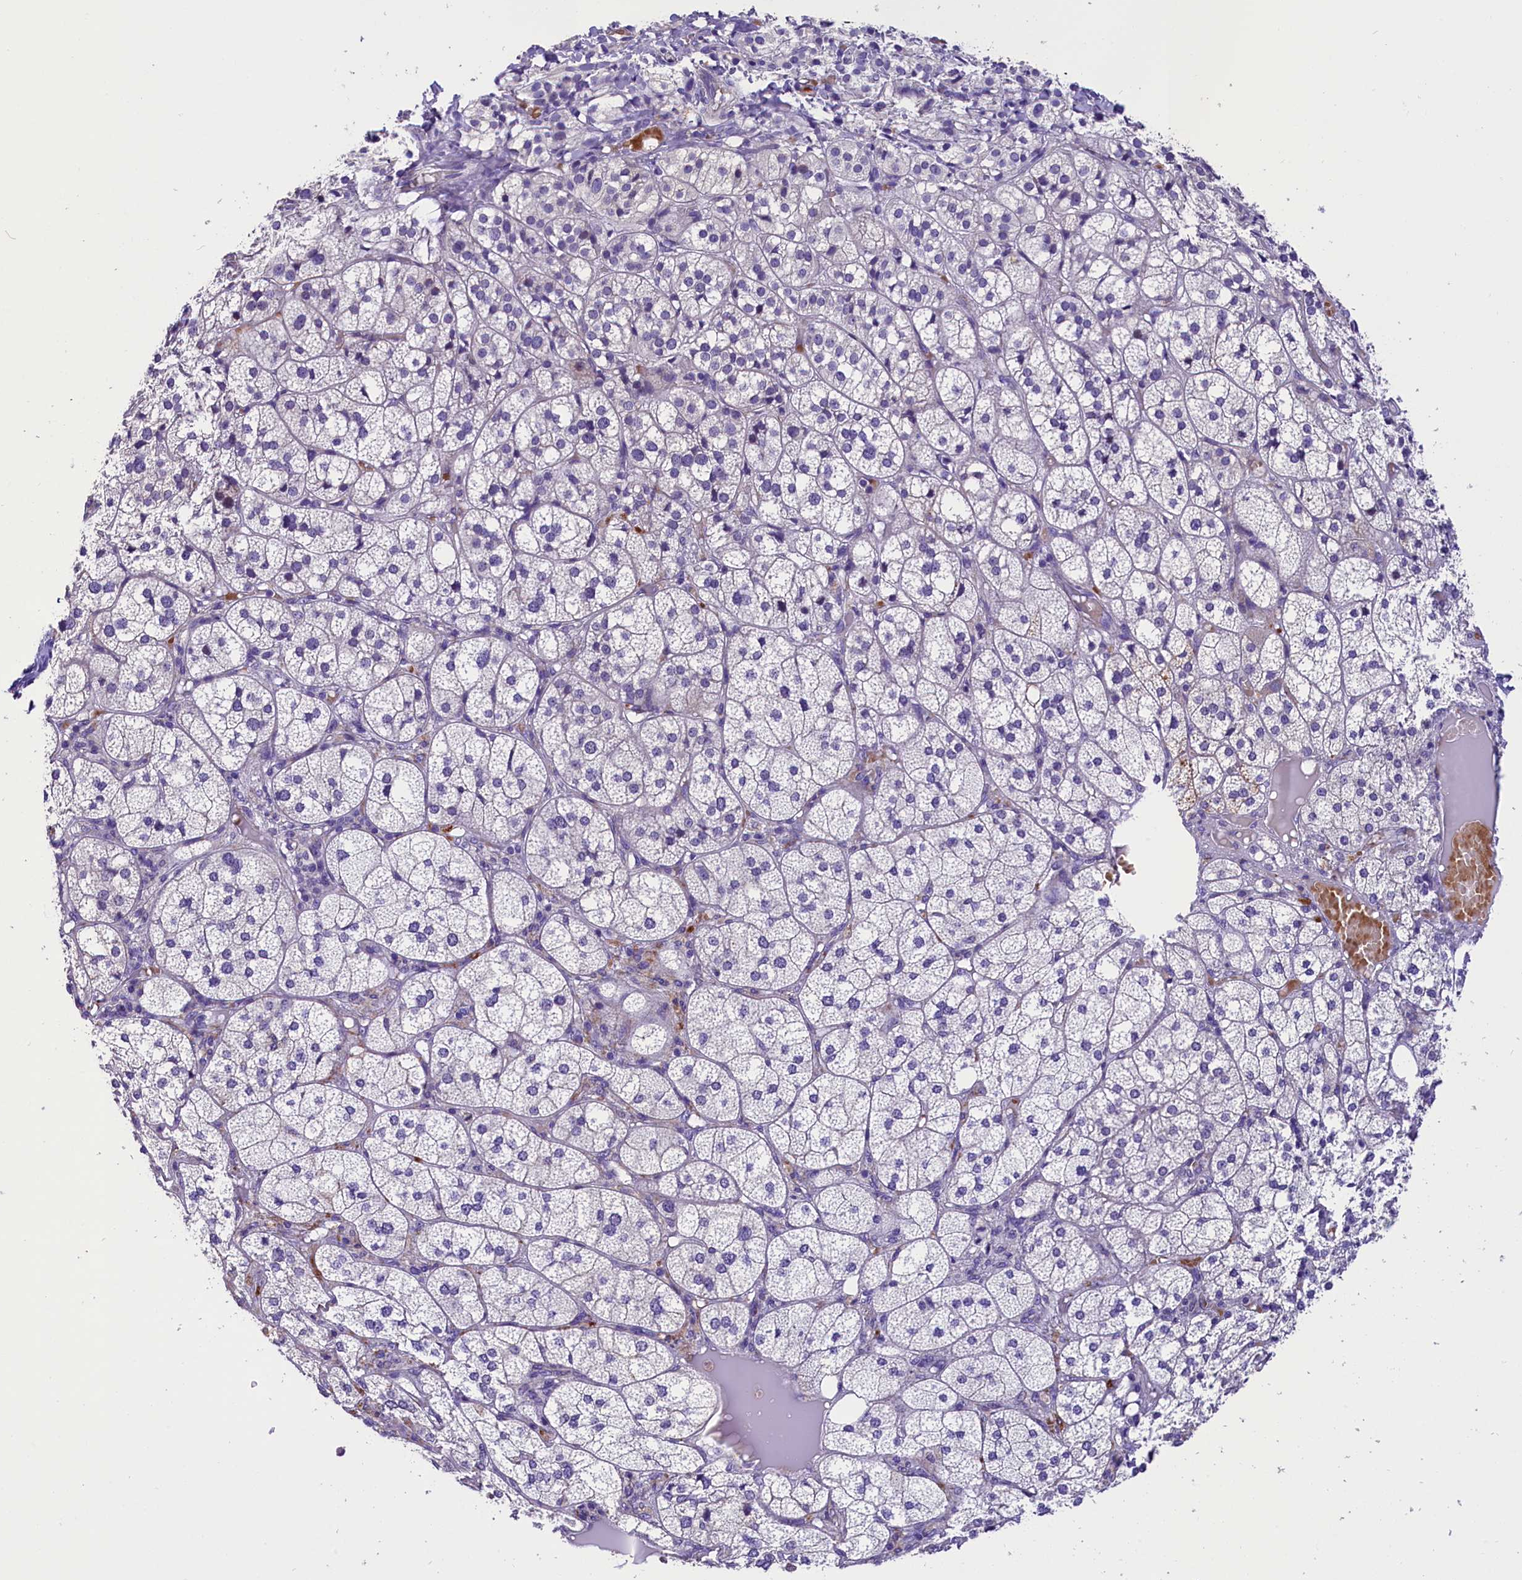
{"staining": {"intensity": "moderate", "quantity": "<25%", "location": "cytoplasmic/membranous"}, "tissue": "adrenal gland", "cell_type": "Glandular cells", "image_type": "normal", "snomed": [{"axis": "morphology", "description": "Normal tissue, NOS"}, {"axis": "topography", "description": "Adrenal gland"}], "caption": "Immunohistochemistry image of benign adrenal gland: human adrenal gland stained using immunohistochemistry (IHC) reveals low levels of moderate protein expression localized specifically in the cytoplasmic/membranous of glandular cells, appearing as a cytoplasmic/membranous brown color.", "gene": "MEX3B", "patient": {"sex": "female", "age": 61}}